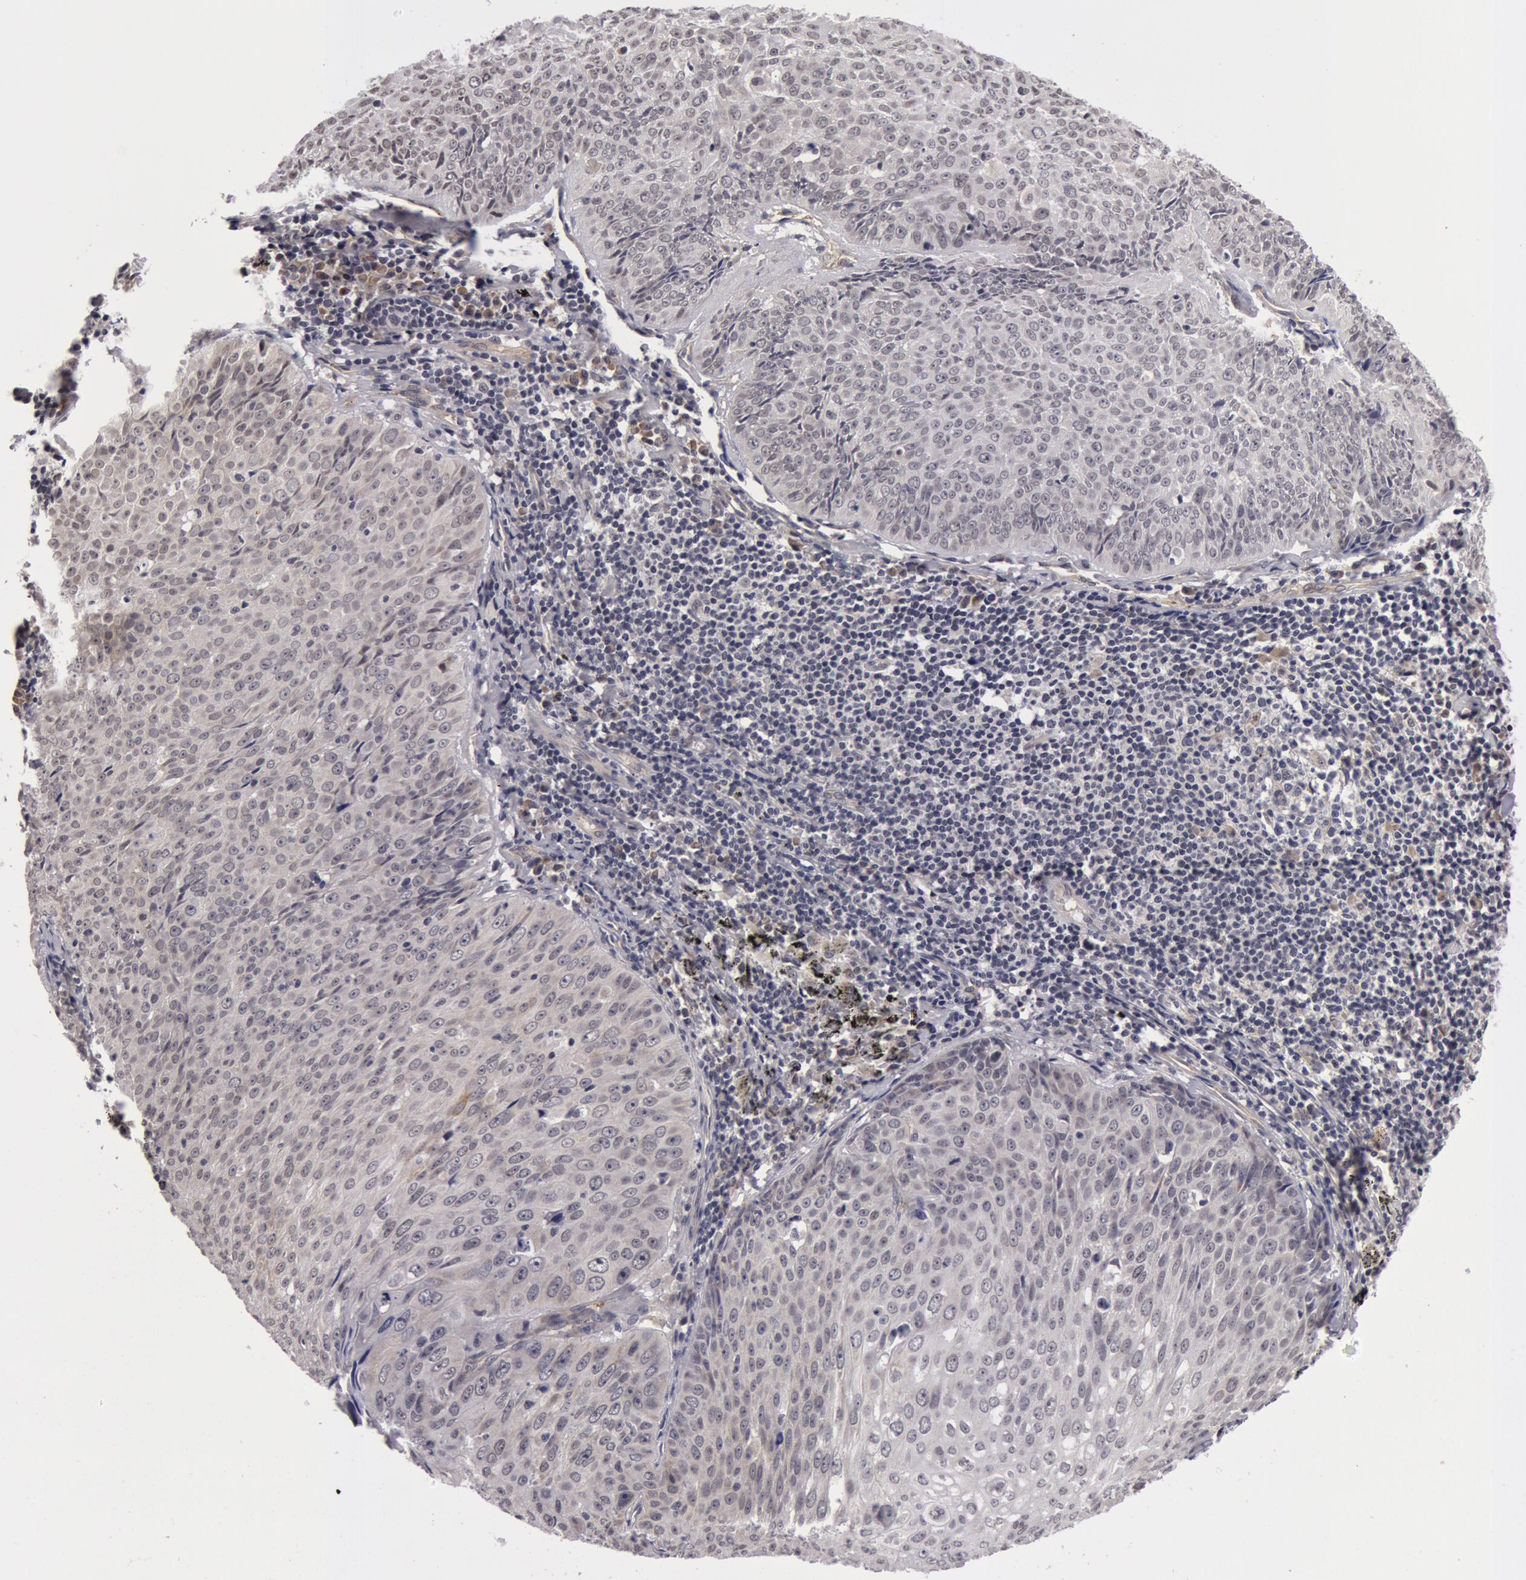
{"staining": {"intensity": "negative", "quantity": "none", "location": "none"}, "tissue": "lung cancer", "cell_type": "Tumor cells", "image_type": "cancer", "snomed": [{"axis": "morphology", "description": "Adenocarcinoma, NOS"}, {"axis": "topography", "description": "Lung"}], "caption": "High magnification brightfield microscopy of lung cancer stained with DAB (3,3'-diaminobenzidine) (brown) and counterstained with hematoxylin (blue): tumor cells show no significant staining. (DAB (3,3'-diaminobenzidine) IHC, high magnification).", "gene": "SYTL4", "patient": {"sex": "male", "age": 60}}